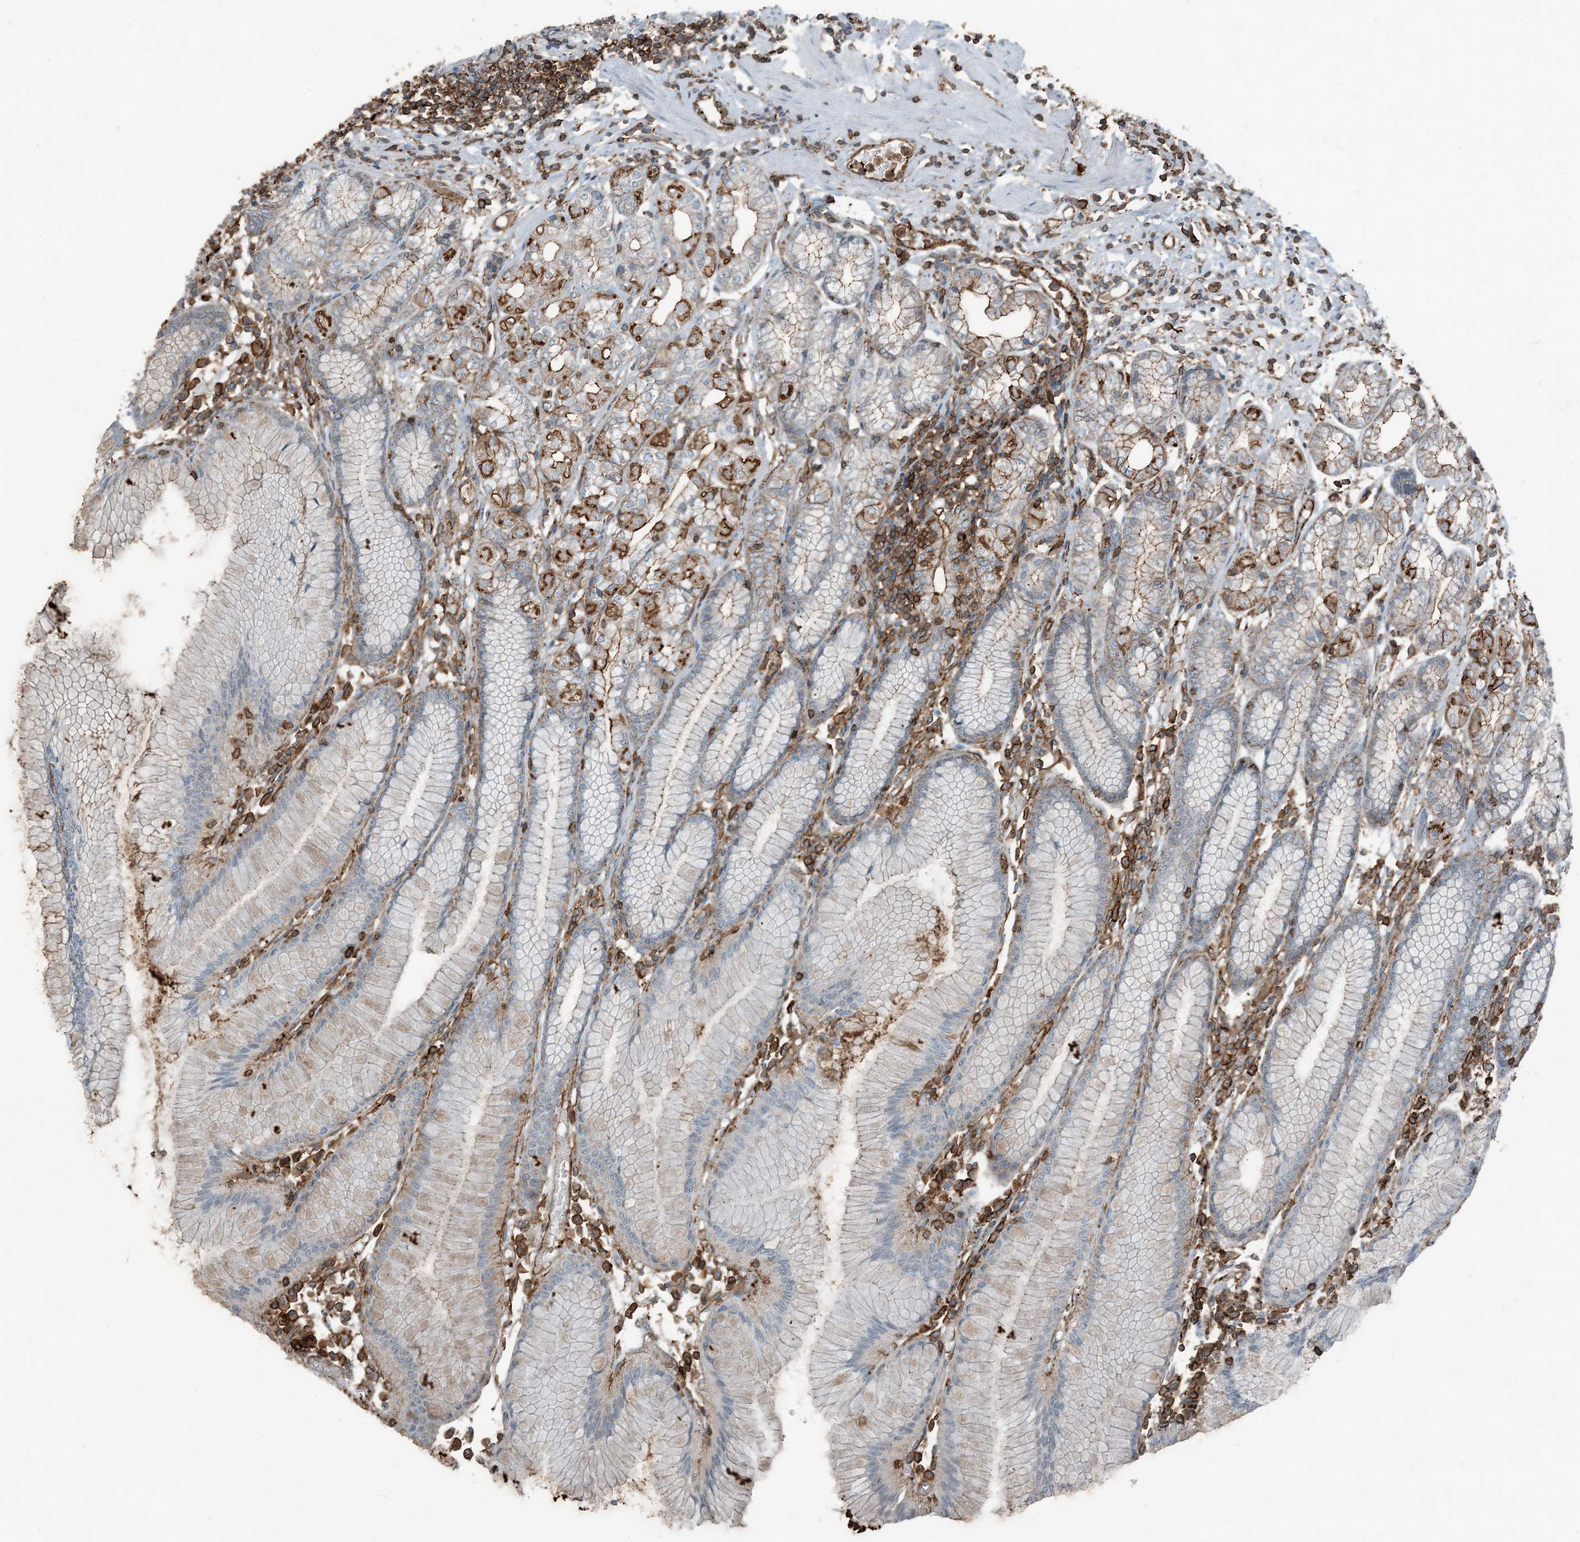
{"staining": {"intensity": "moderate", "quantity": "25%-75%", "location": "cytoplasmic/membranous"}, "tissue": "stomach", "cell_type": "Glandular cells", "image_type": "normal", "snomed": [{"axis": "morphology", "description": "Normal tissue, NOS"}, {"axis": "topography", "description": "Stomach"}], "caption": "Protein positivity by immunohistochemistry (IHC) reveals moderate cytoplasmic/membranous staining in about 25%-75% of glandular cells in benign stomach.", "gene": "APOBEC3C", "patient": {"sex": "female", "age": 57}}